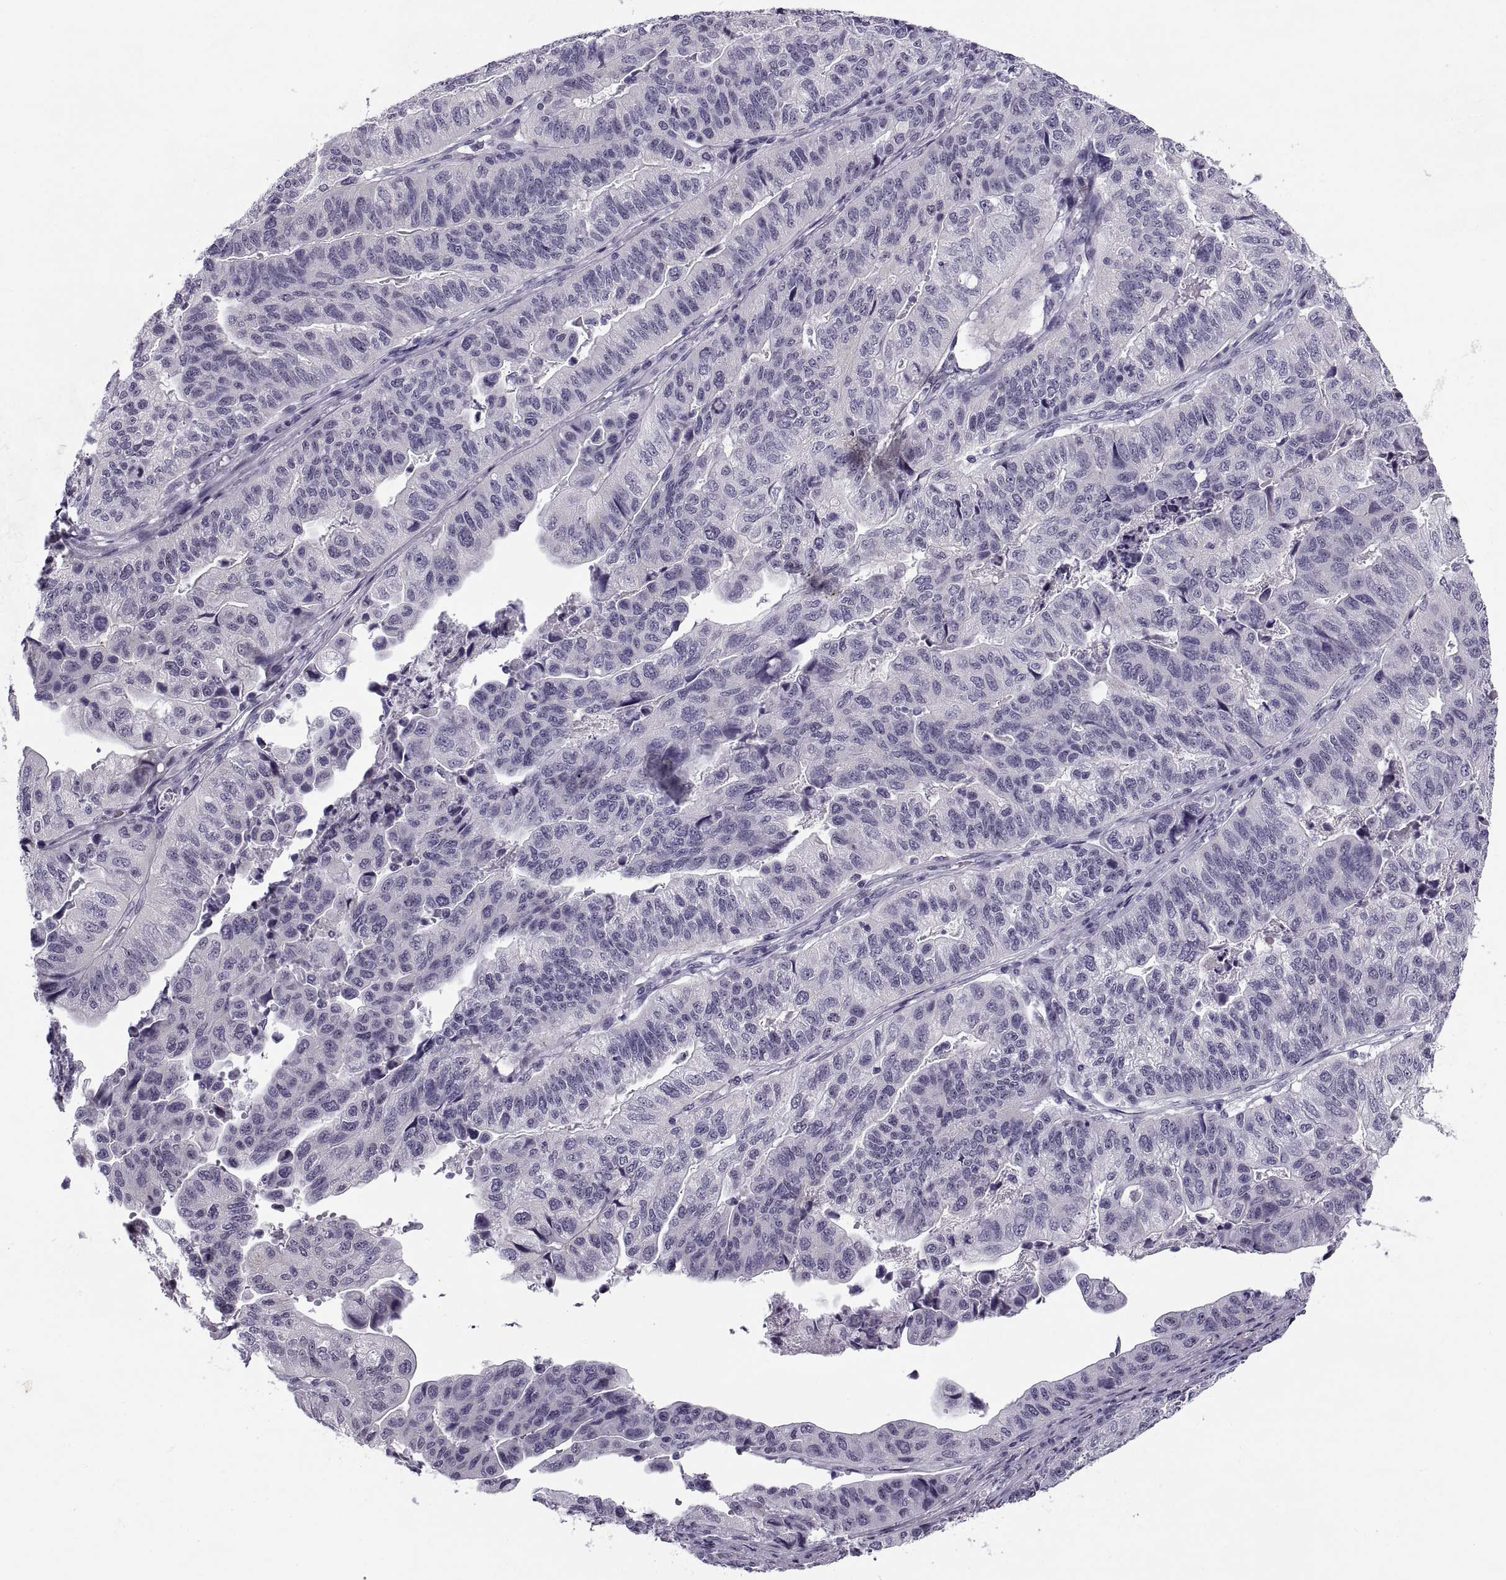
{"staining": {"intensity": "negative", "quantity": "none", "location": "none"}, "tissue": "stomach cancer", "cell_type": "Tumor cells", "image_type": "cancer", "snomed": [{"axis": "morphology", "description": "Adenocarcinoma, NOS"}, {"axis": "topography", "description": "Stomach, upper"}], "caption": "IHC image of neoplastic tissue: human adenocarcinoma (stomach) stained with DAB (3,3'-diaminobenzidine) demonstrates no significant protein expression in tumor cells.", "gene": "TBC1D3G", "patient": {"sex": "female", "age": 67}}